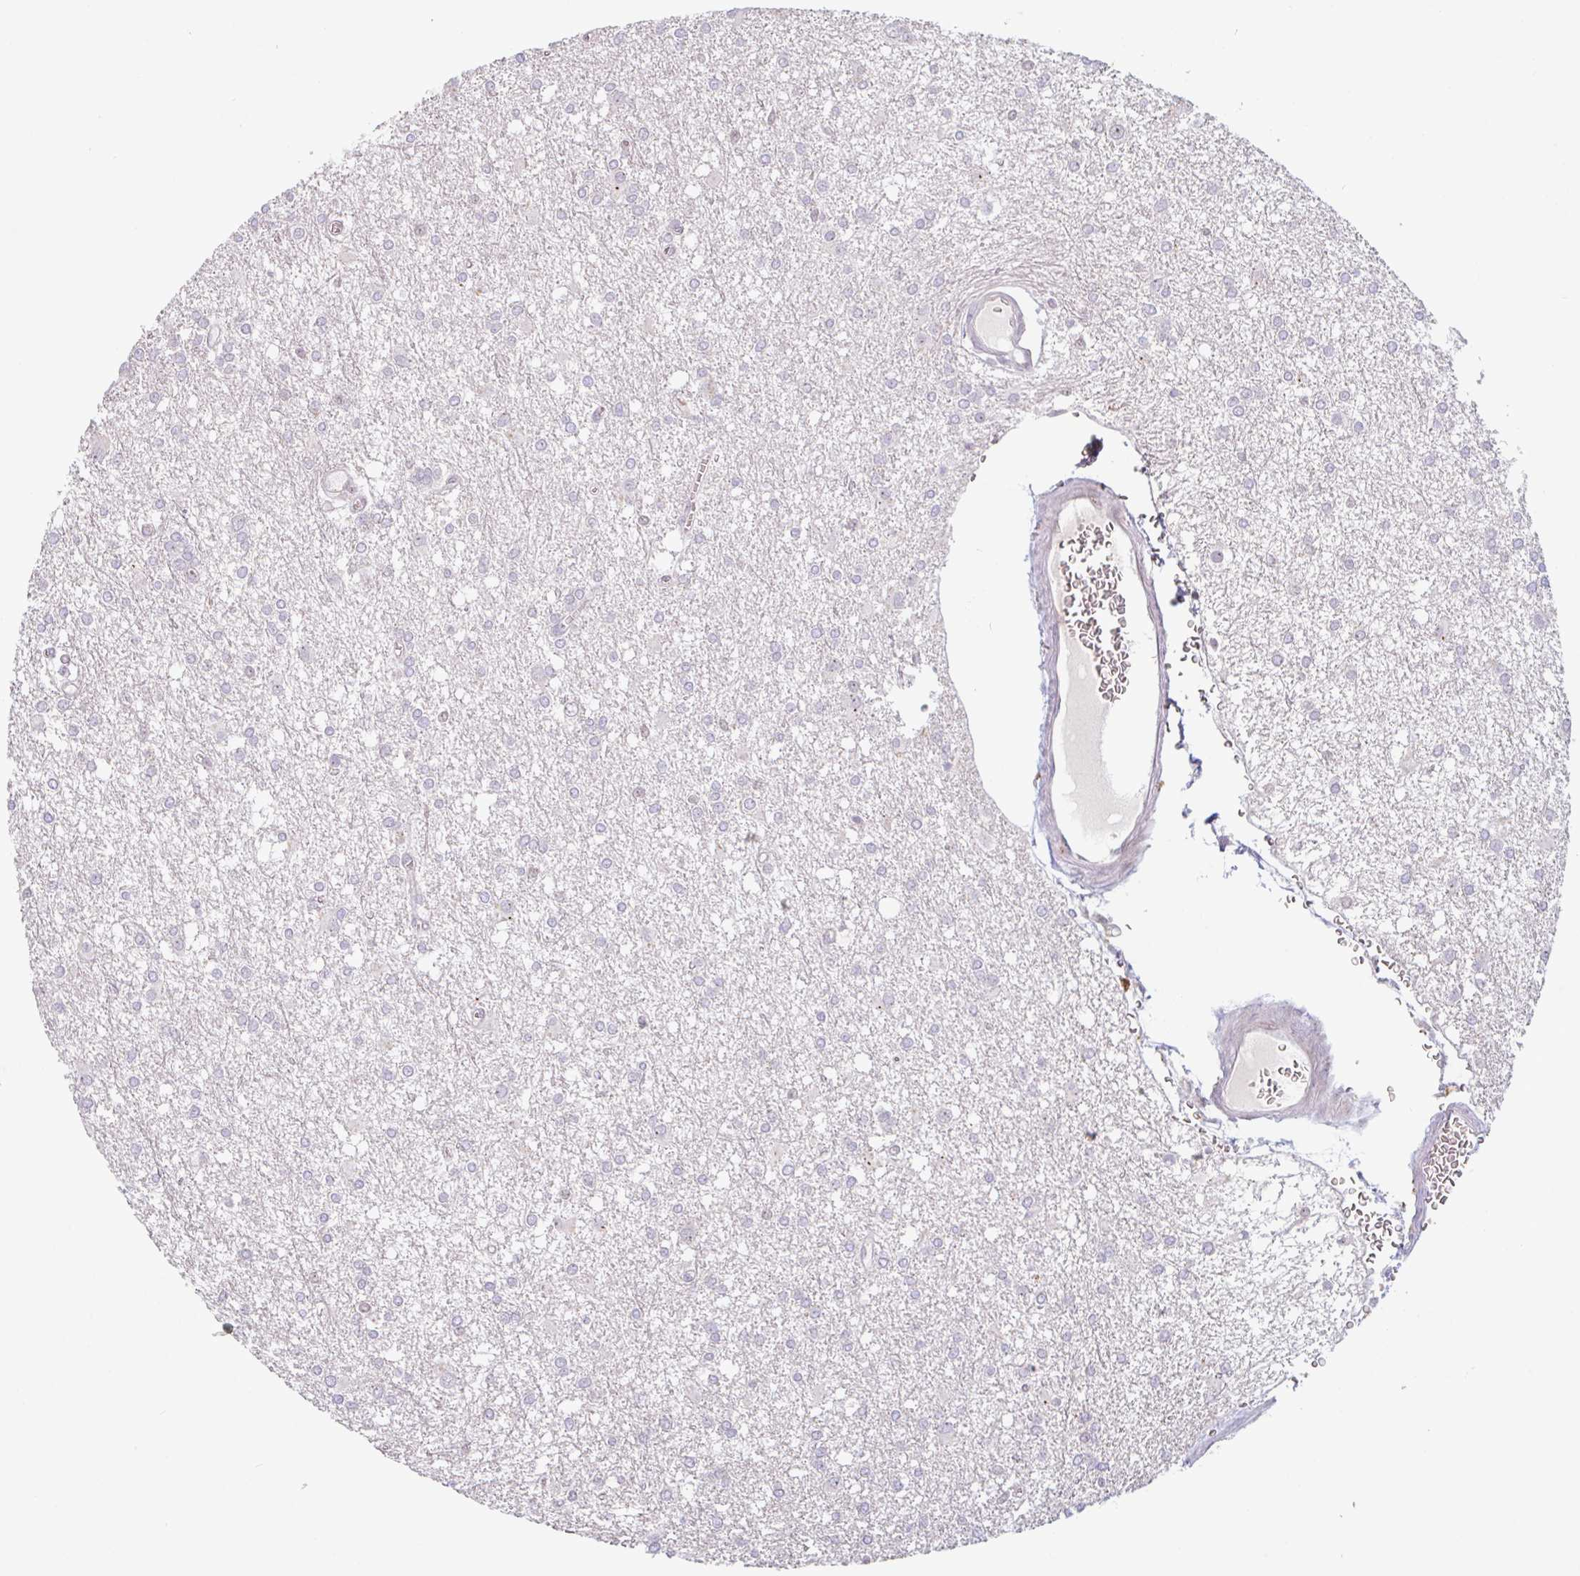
{"staining": {"intensity": "negative", "quantity": "none", "location": "none"}, "tissue": "glioma", "cell_type": "Tumor cells", "image_type": "cancer", "snomed": [{"axis": "morphology", "description": "Glioma, malignant, High grade"}, {"axis": "topography", "description": "Brain"}], "caption": "Immunohistochemistry image of neoplastic tissue: human glioma stained with DAB (3,3'-diaminobenzidine) demonstrates no significant protein expression in tumor cells.", "gene": "TMEM119", "patient": {"sex": "male", "age": 48}}